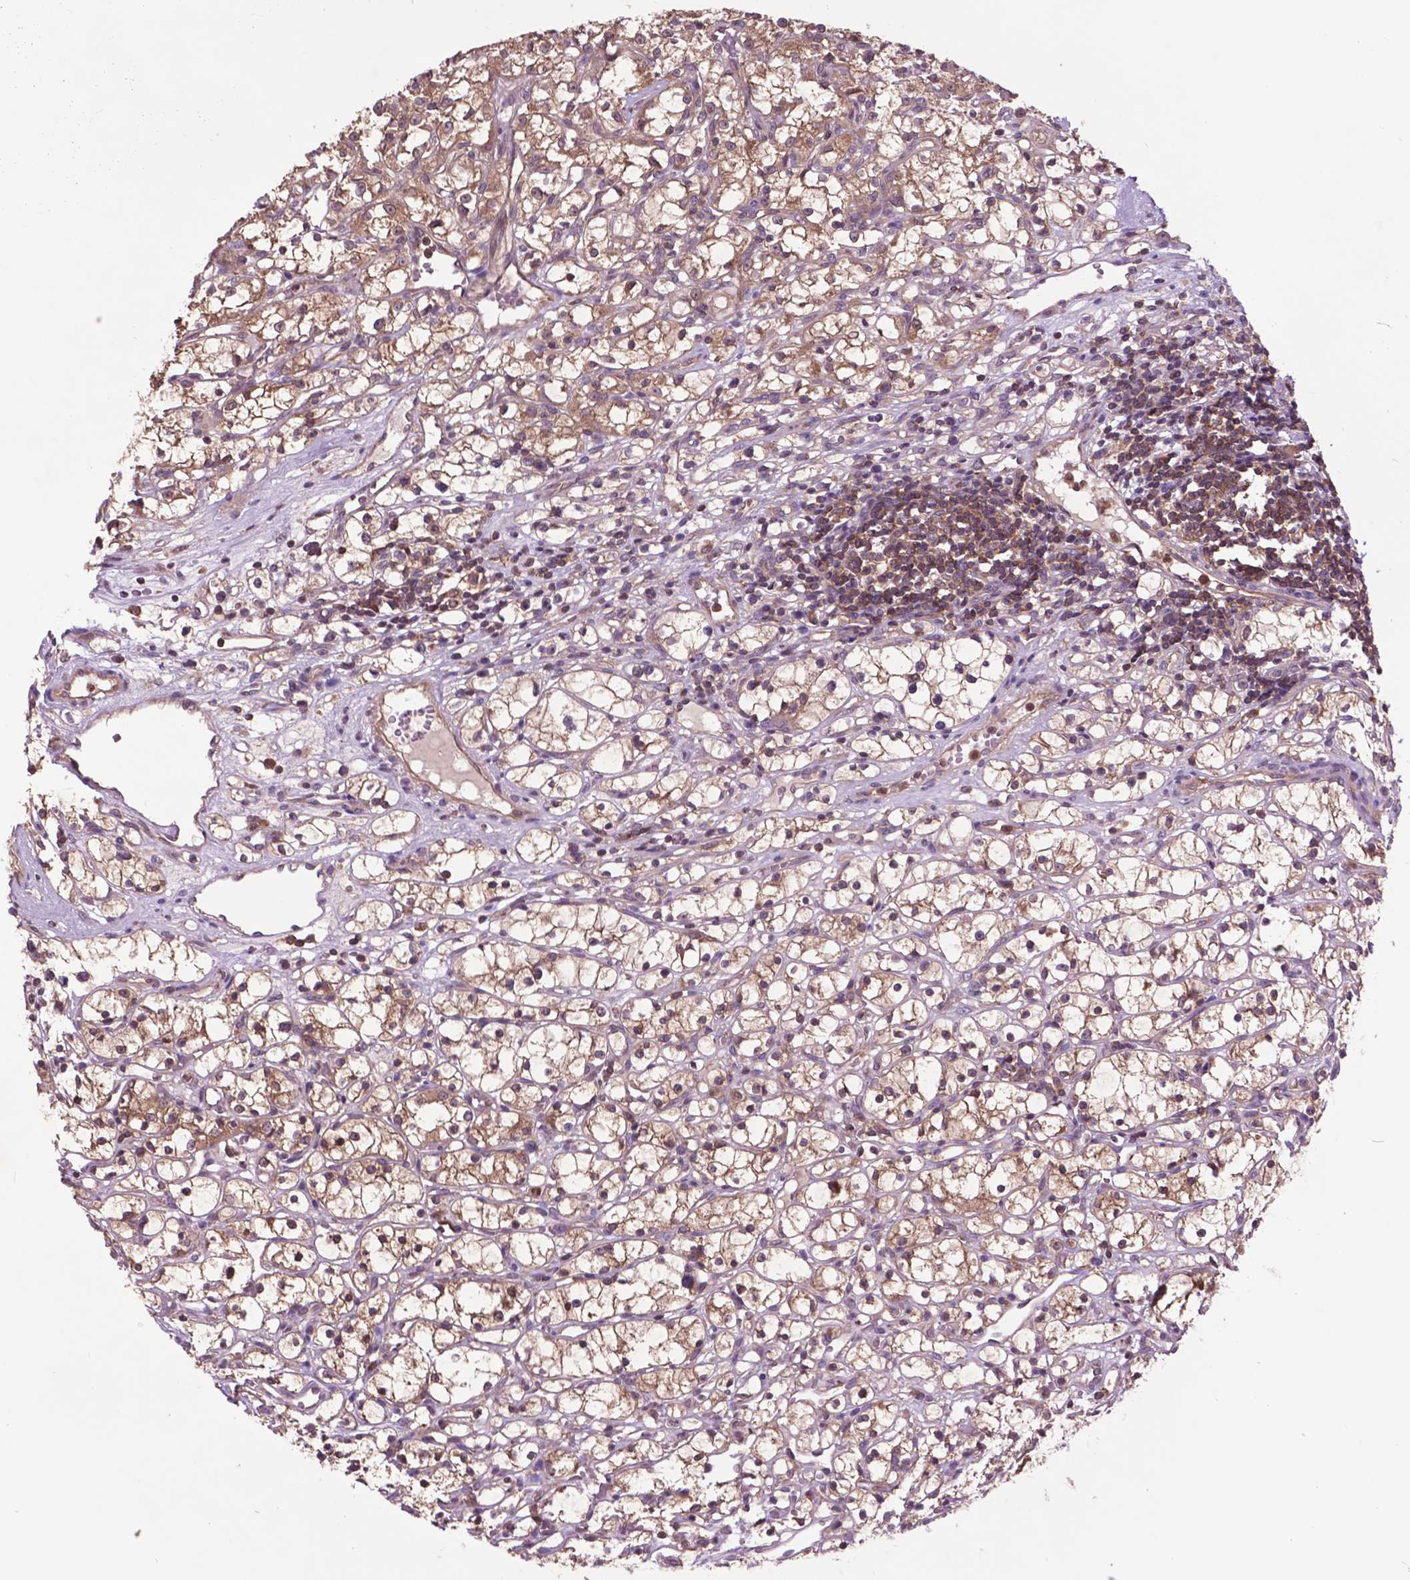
{"staining": {"intensity": "moderate", "quantity": "25%-75%", "location": "cytoplasmic/membranous"}, "tissue": "renal cancer", "cell_type": "Tumor cells", "image_type": "cancer", "snomed": [{"axis": "morphology", "description": "Adenocarcinoma, NOS"}, {"axis": "topography", "description": "Kidney"}], "caption": "Immunohistochemical staining of human renal adenocarcinoma demonstrates medium levels of moderate cytoplasmic/membranous expression in about 25%-75% of tumor cells.", "gene": "ARAF", "patient": {"sex": "female", "age": 59}}